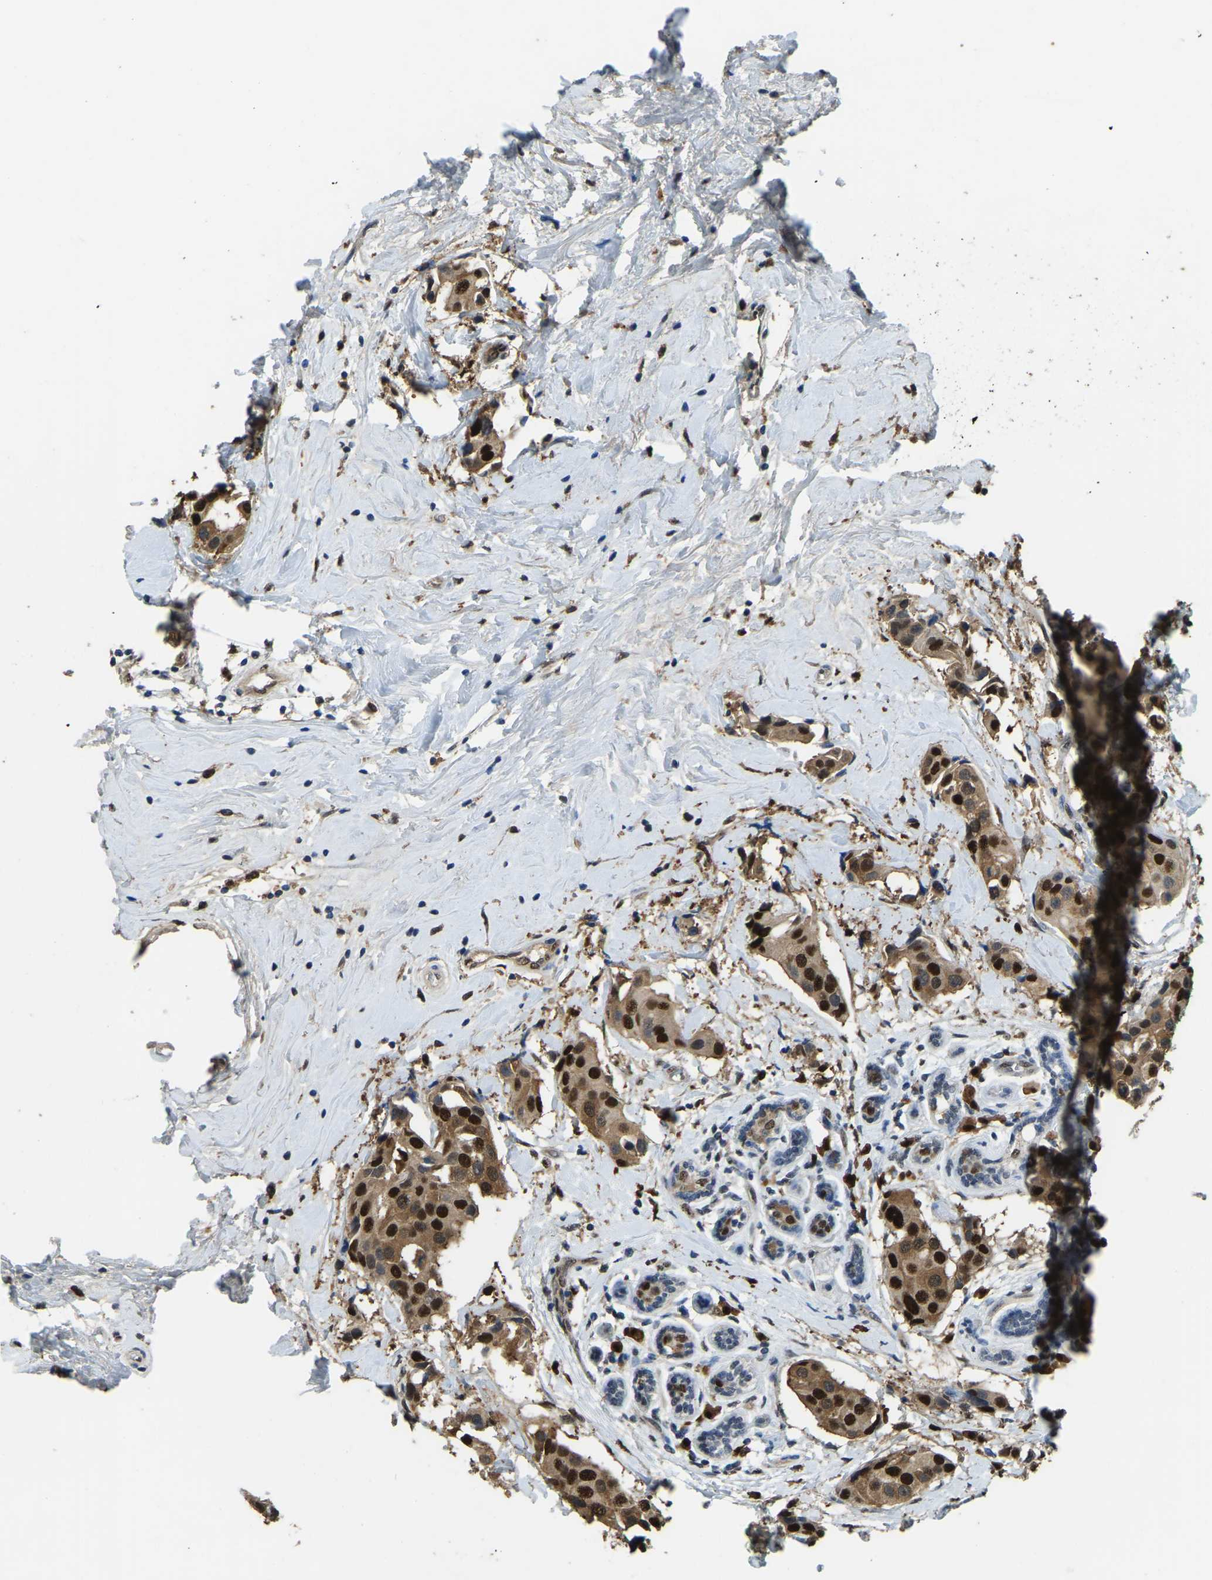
{"staining": {"intensity": "strong", "quantity": ">75%", "location": "cytoplasmic/membranous,nuclear"}, "tissue": "breast cancer", "cell_type": "Tumor cells", "image_type": "cancer", "snomed": [{"axis": "morphology", "description": "Normal tissue, NOS"}, {"axis": "morphology", "description": "Duct carcinoma"}, {"axis": "topography", "description": "Breast"}], "caption": "The micrograph shows immunohistochemical staining of intraductal carcinoma (breast). There is strong cytoplasmic/membranous and nuclear expression is seen in about >75% of tumor cells.", "gene": "NANS", "patient": {"sex": "female", "age": 39}}